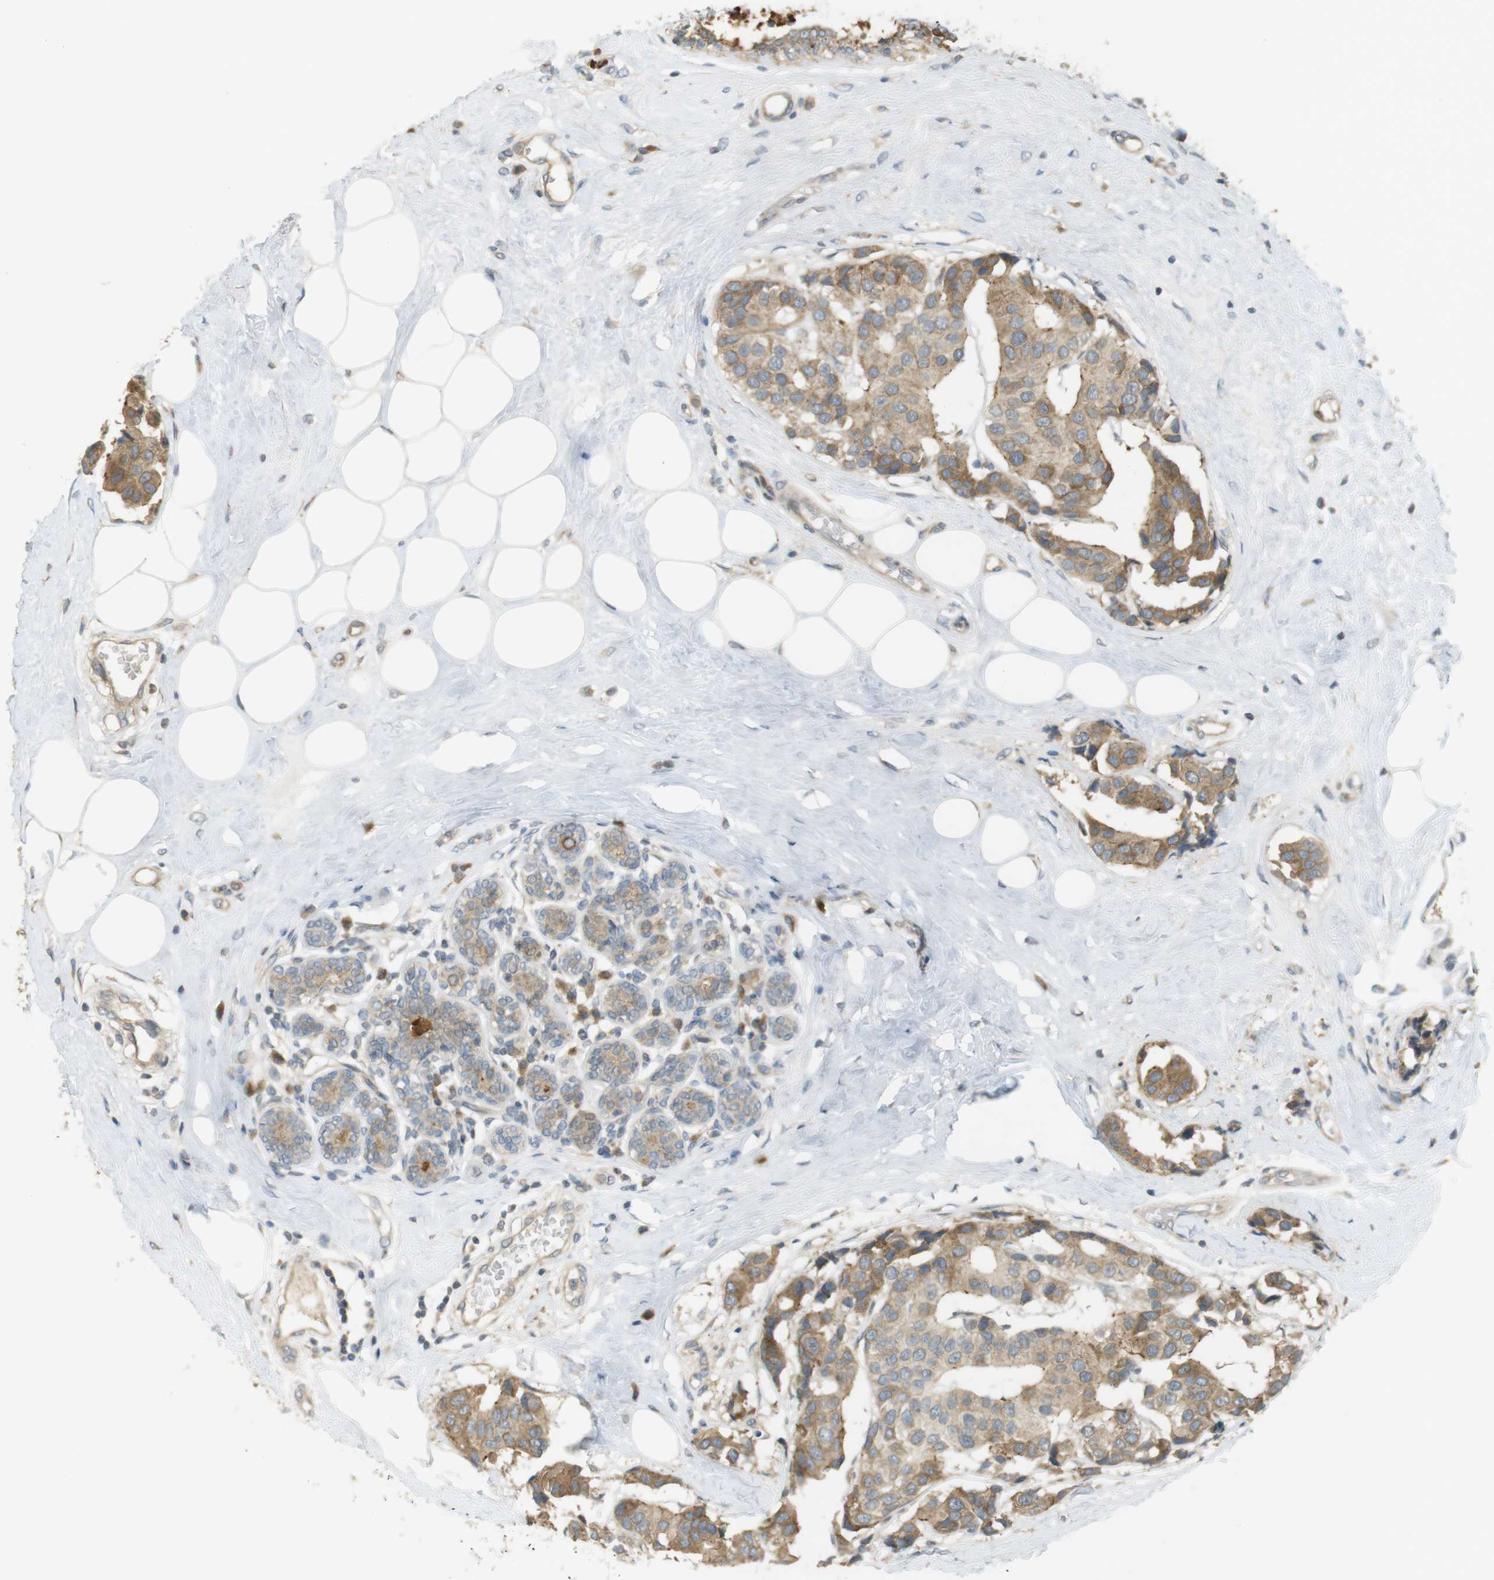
{"staining": {"intensity": "moderate", "quantity": ">75%", "location": "cytoplasmic/membranous"}, "tissue": "breast cancer", "cell_type": "Tumor cells", "image_type": "cancer", "snomed": [{"axis": "morphology", "description": "Normal tissue, NOS"}, {"axis": "morphology", "description": "Duct carcinoma"}, {"axis": "topography", "description": "Breast"}], "caption": "High-power microscopy captured an IHC photomicrograph of intraductal carcinoma (breast), revealing moderate cytoplasmic/membranous positivity in about >75% of tumor cells. (brown staining indicates protein expression, while blue staining denotes nuclei).", "gene": "CLRN3", "patient": {"sex": "female", "age": 39}}